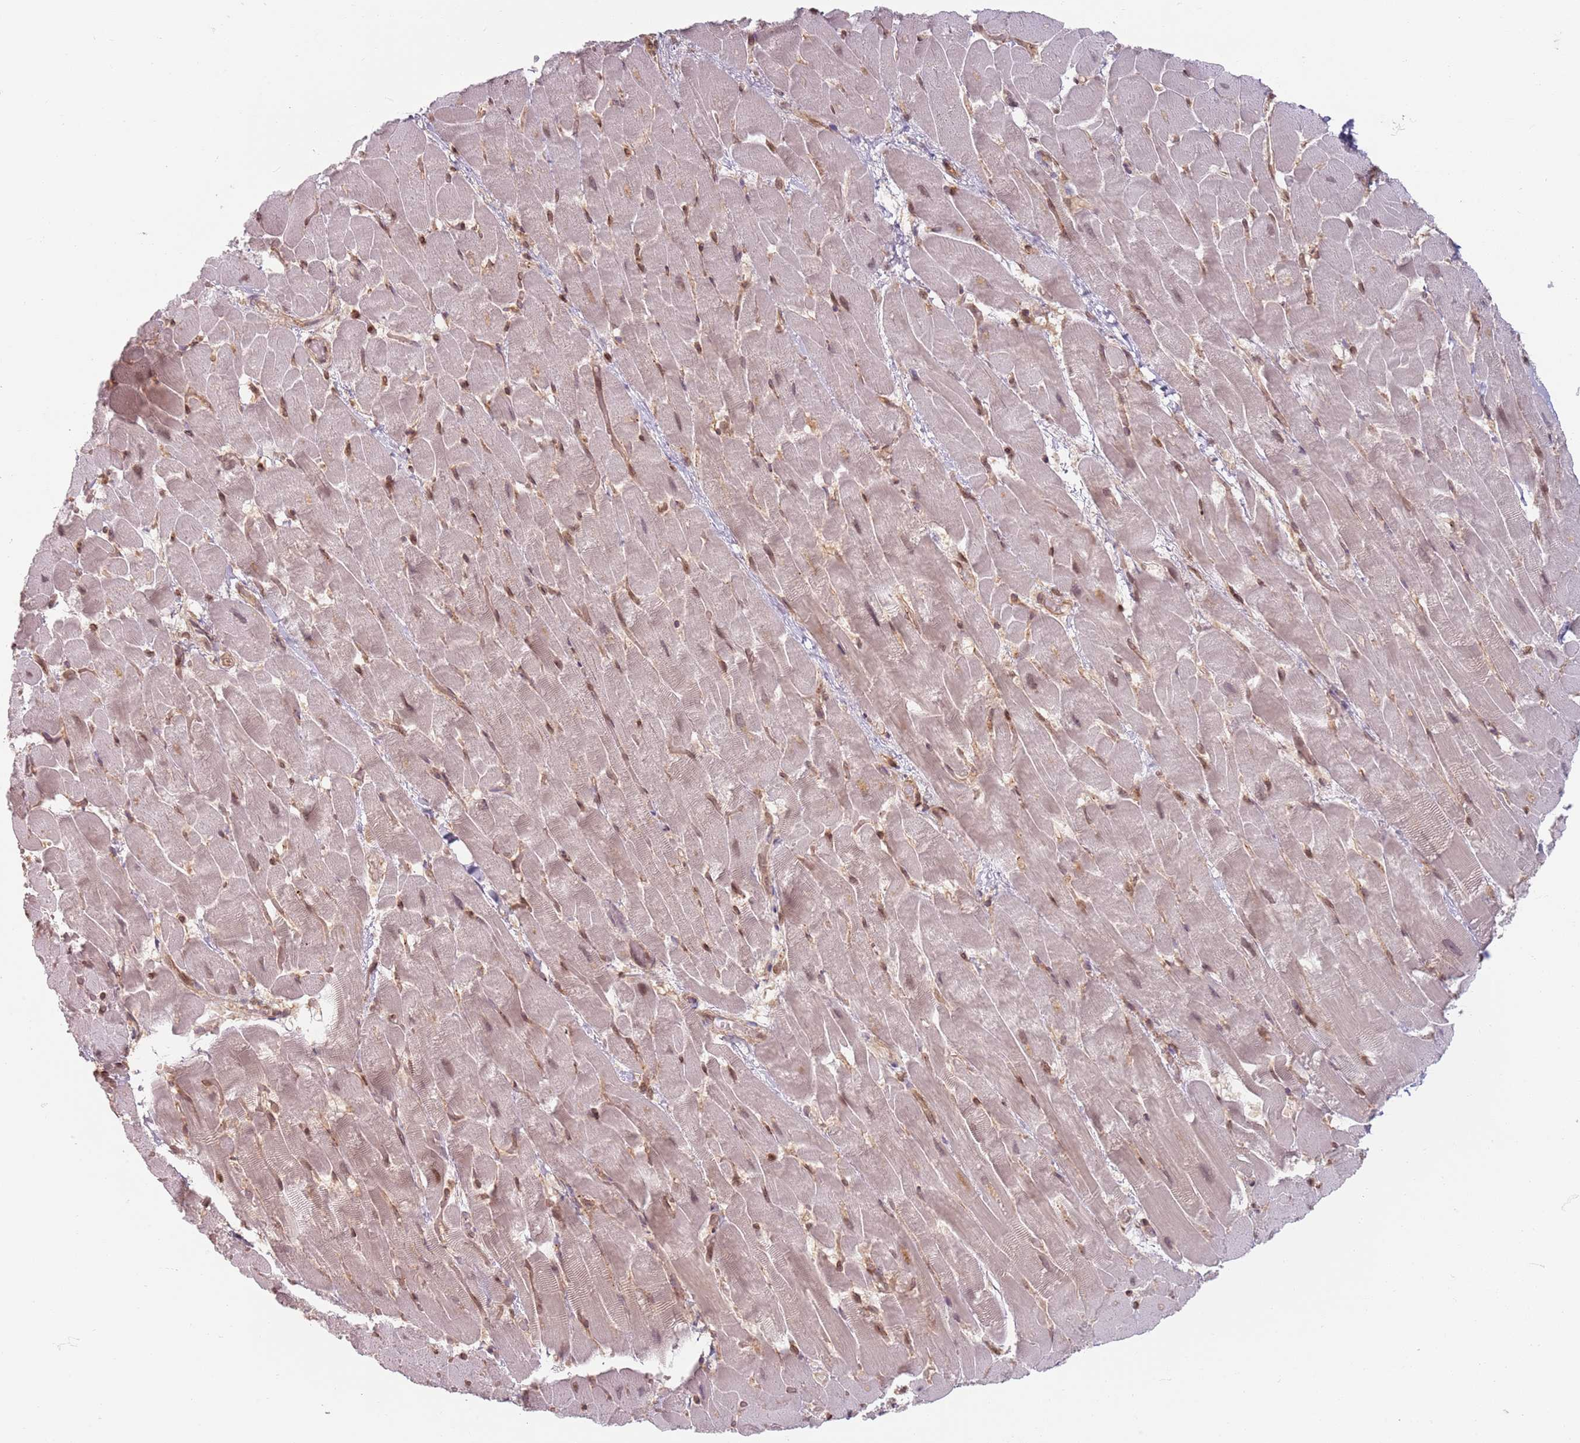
{"staining": {"intensity": "moderate", "quantity": "<25%", "location": "cytoplasmic/membranous"}, "tissue": "heart muscle", "cell_type": "Cardiomyocytes", "image_type": "normal", "snomed": [{"axis": "morphology", "description": "Normal tissue, NOS"}, {"axis": "topography", "description": "Heart"}], "caption": "High-power microscopy captured an immunohistochemistry (IHC) micrograph of unremarkable heart muscle, revealing moderate cytoplasmic/membranous expression in approximately <25% of cardiomyocytes. (Brightfield microscopy of DAB IHC at high magnification).", "gene": "NUP50", "patient": {"sex": "male", "age": 37}}